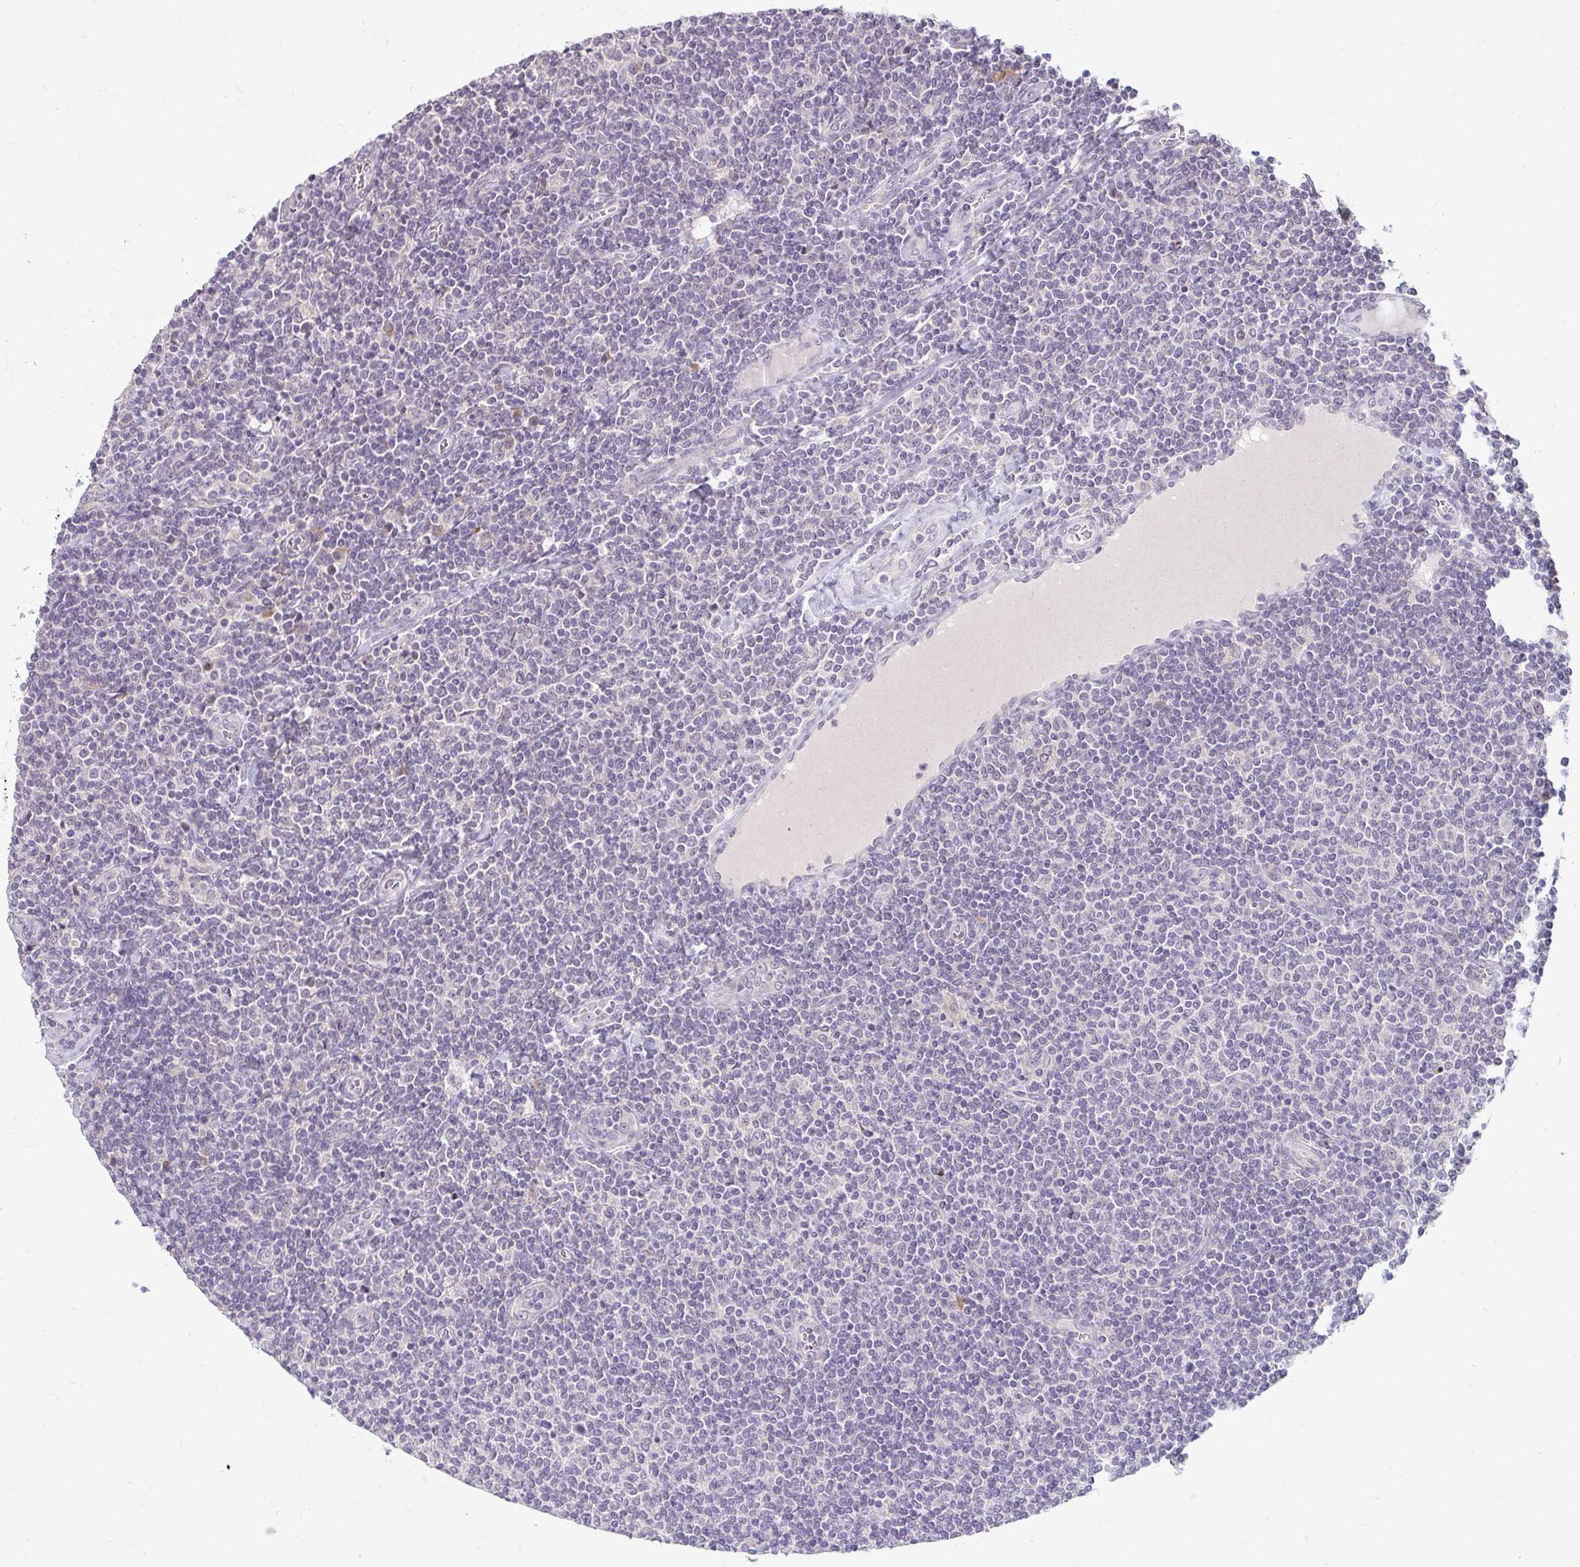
{"staining": {"intensity": "negative", "quantity": "none", "location": "none"}, "tissue": "lymphoma", "cell_type": "Tumor cells", "image_type": "cancer", "snomed": [{"axis": "morphology", "description": "Malignant lymphoma, non-Hodgkin's type, Low grade"}, {"axis": "topography", "description": "Lymph node"}], "caption": "Tumor cells show no significant staining in malignant lymphoma, non-Hodgkin's type (low-grade). Nuclei are stained in blue.", "gene": "DDN", "patient": {"sex": "male", "age": 52}}